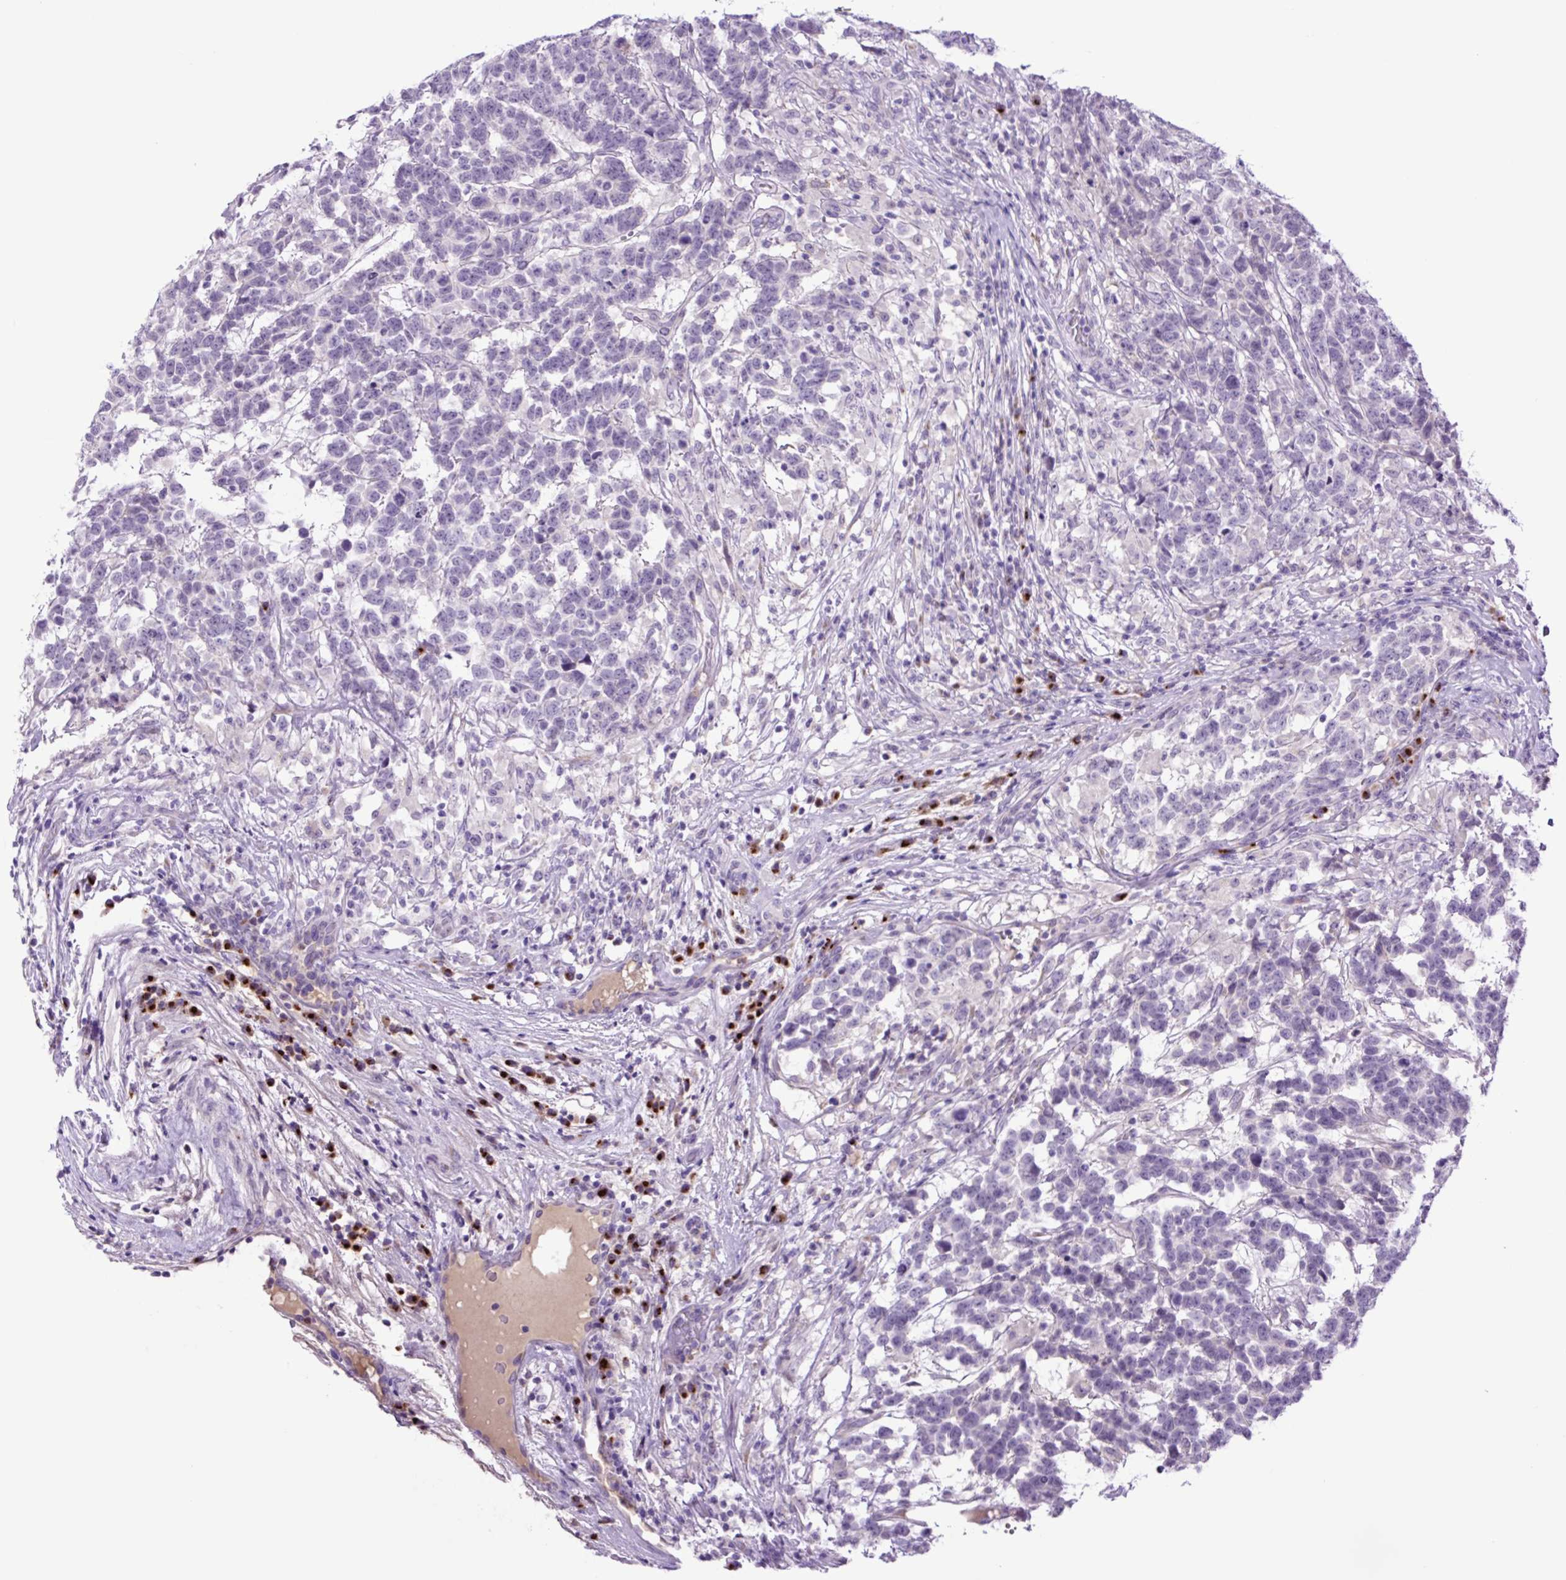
{"staining": {"intensity": "negative", "quantity": "none", "location": "none"}, "tissue": "testis cancer", "cell_type": "Tumor cells", "image_type": "cancer", "snomed": [{"axis": "morphology", "description": "Carcinoma, Embryonal, NOS"}, {"axis": "topography", "description": "Testis"}], "caption": "The photomicrograph reveals no staining of tumor cells in testis cancer (embryonal carcinoma).", "gene": "MFSD3", "patient": {"sex": "male", "age": 26}}